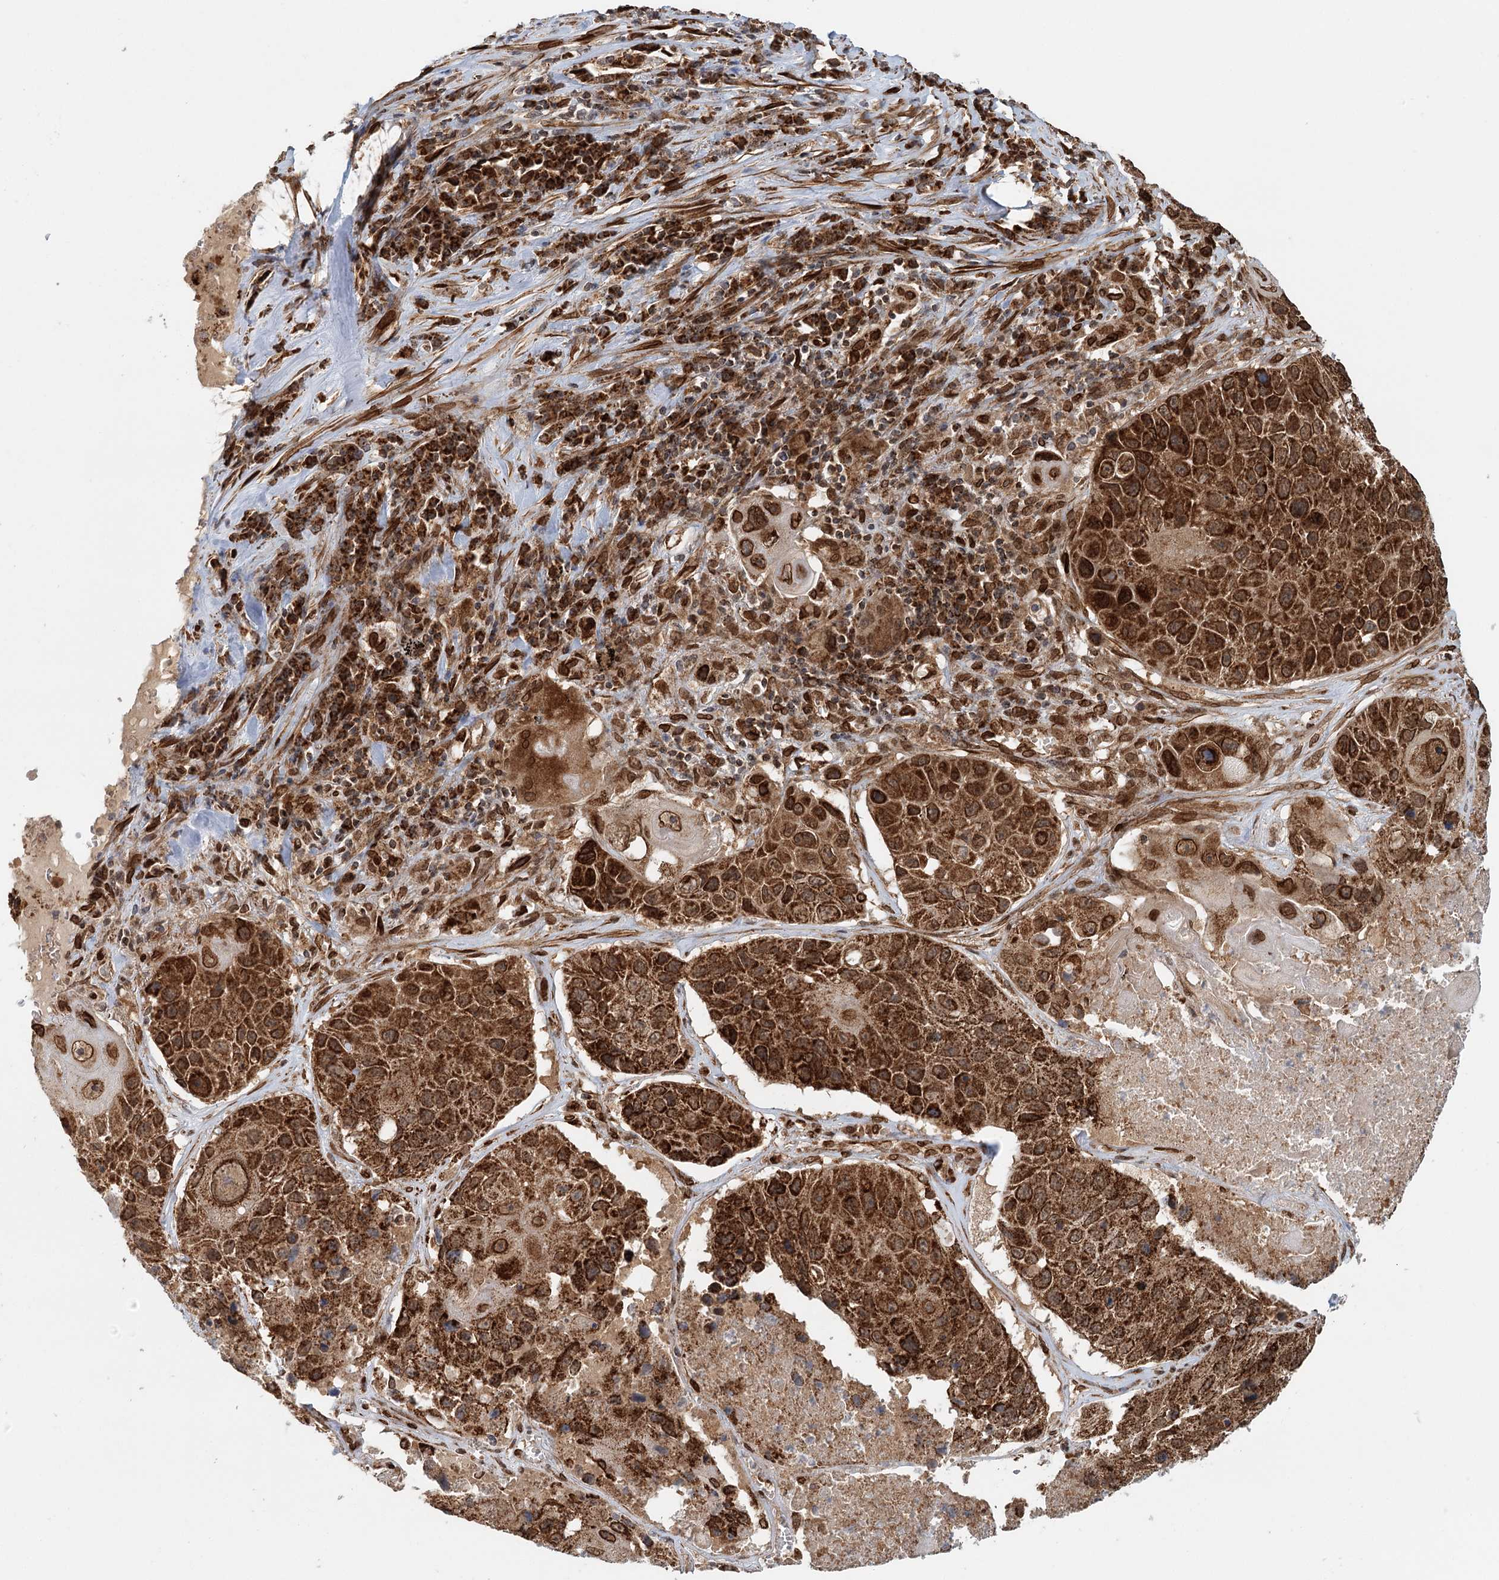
{"staining": {"intensity": "strong", "quantity": ">75%", "location": "cytoplasmic/membranous"}, "tissue": "lung cancer", "cell_type": "Tumor cells", "image_type": "cancer", "snomed": [{"axis": "morphology", "description": "Squamous cell carcinoma, NOS"}, {"axis": "topography", "description": "Lung"}], "caption": "Lung squamous cell carcinoma tissue displays strong cytoplasmic/membranous staining in about >75% of tumor cells, visualized by immunohistochemistry.", "gene": "BCKDHA", "patient": {"sex": "male", "age": 61}}